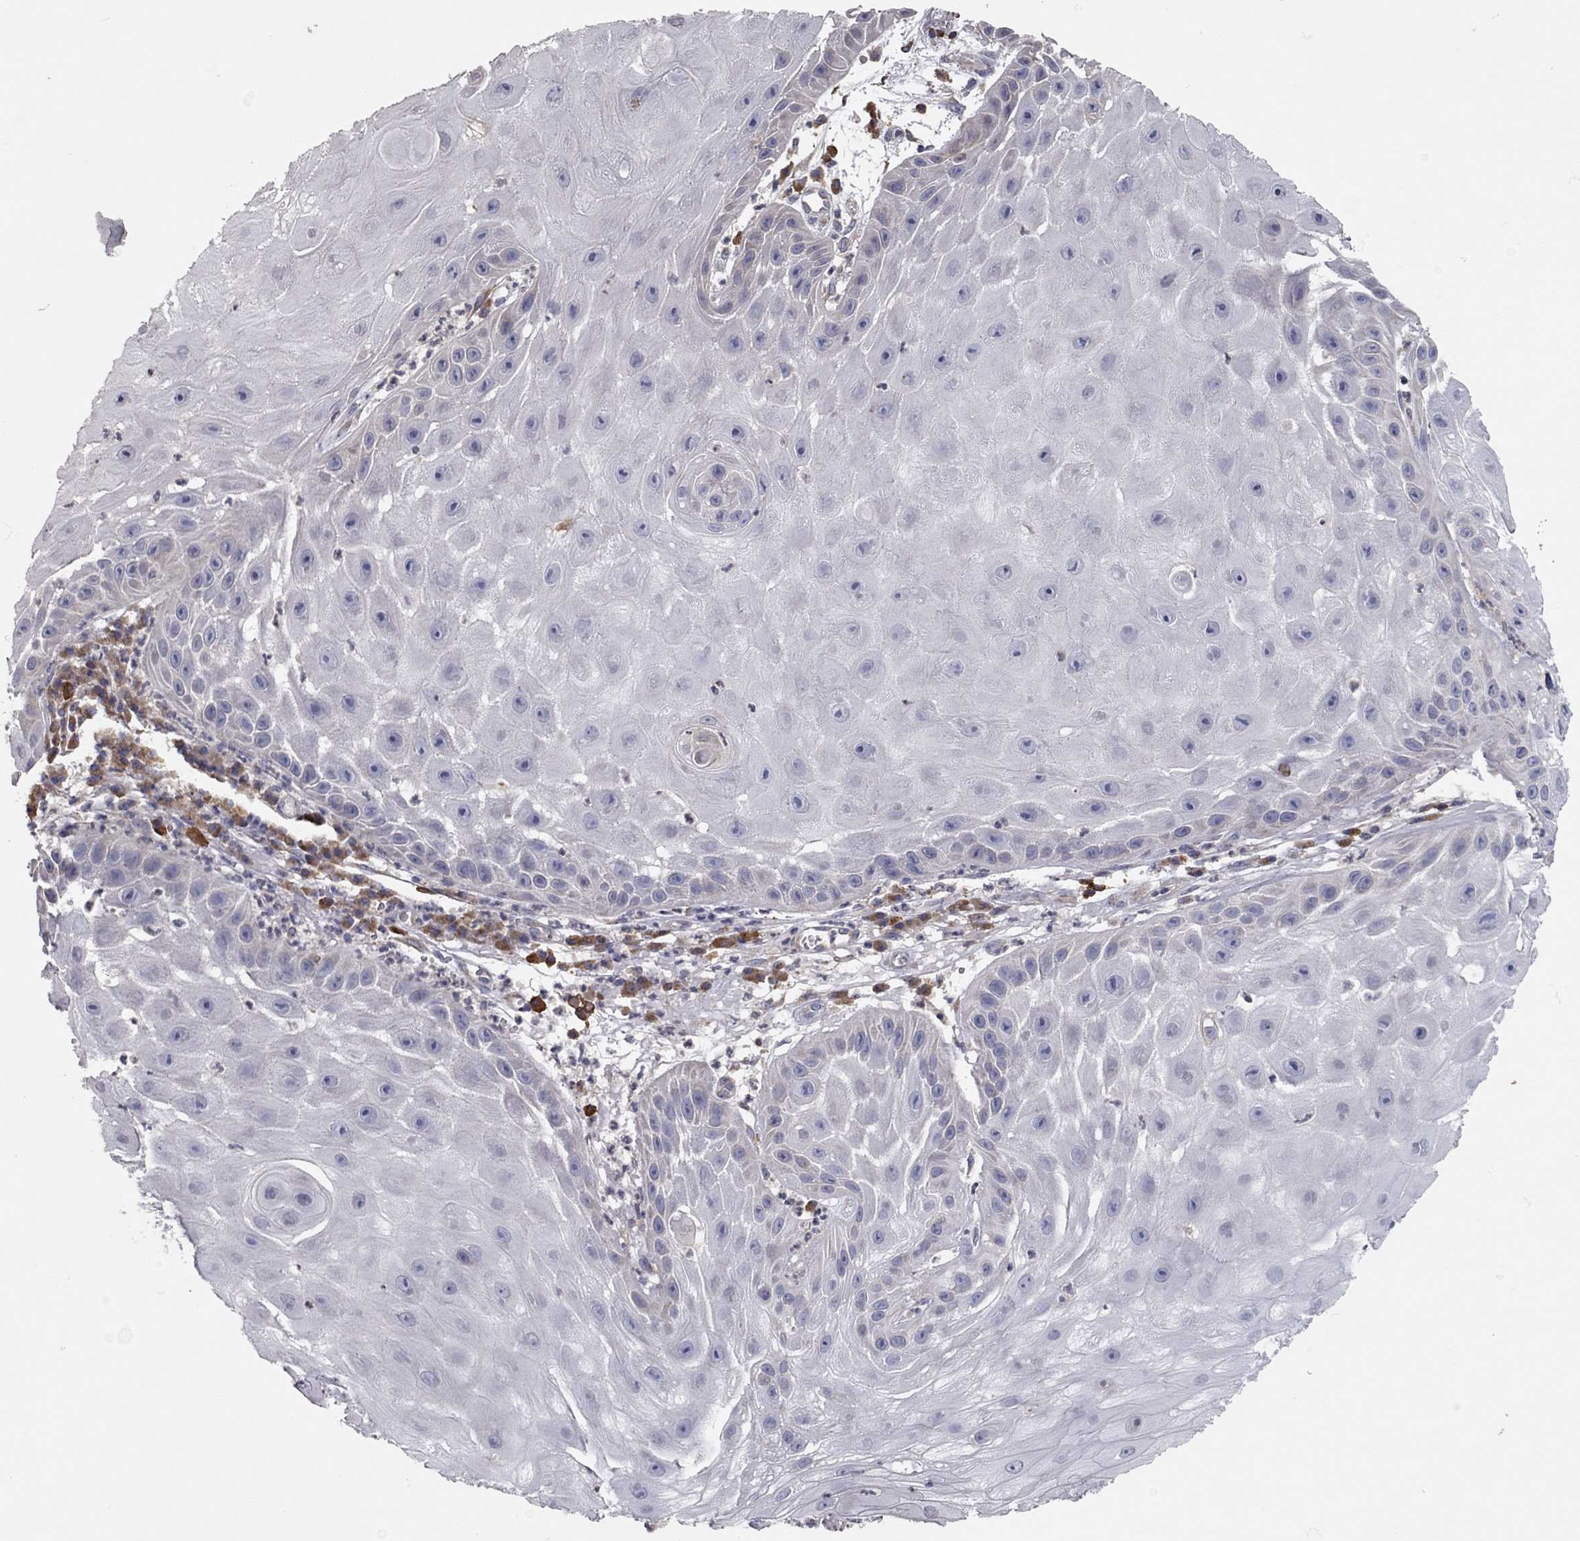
{"staining": {"intensity": "negative", "quantity": "none", "location": "none"}, "tissue": "skin cancer", "cell_type": "Tumor cells", "image_type": "cancer", "snomed": [{"axis": "morphology", "description": "Normal tissue, NOS"}, {"axis": "morphology", "description": "Squamous cell carcinoma, NOS"}, {"axis": "topography", "description": "Skin"}], "caption": "This is a photomicrograph of immunohistochemistry (IHC) staining of squamous cell carcinoma (skin), which shows no staining in tumor cells. (DAB (3,3'-diaminobenzidine) IHC with hematoxylin counter stain).", "gene": "XAGE2", "patient": {"sex": "male", "age": 79}}